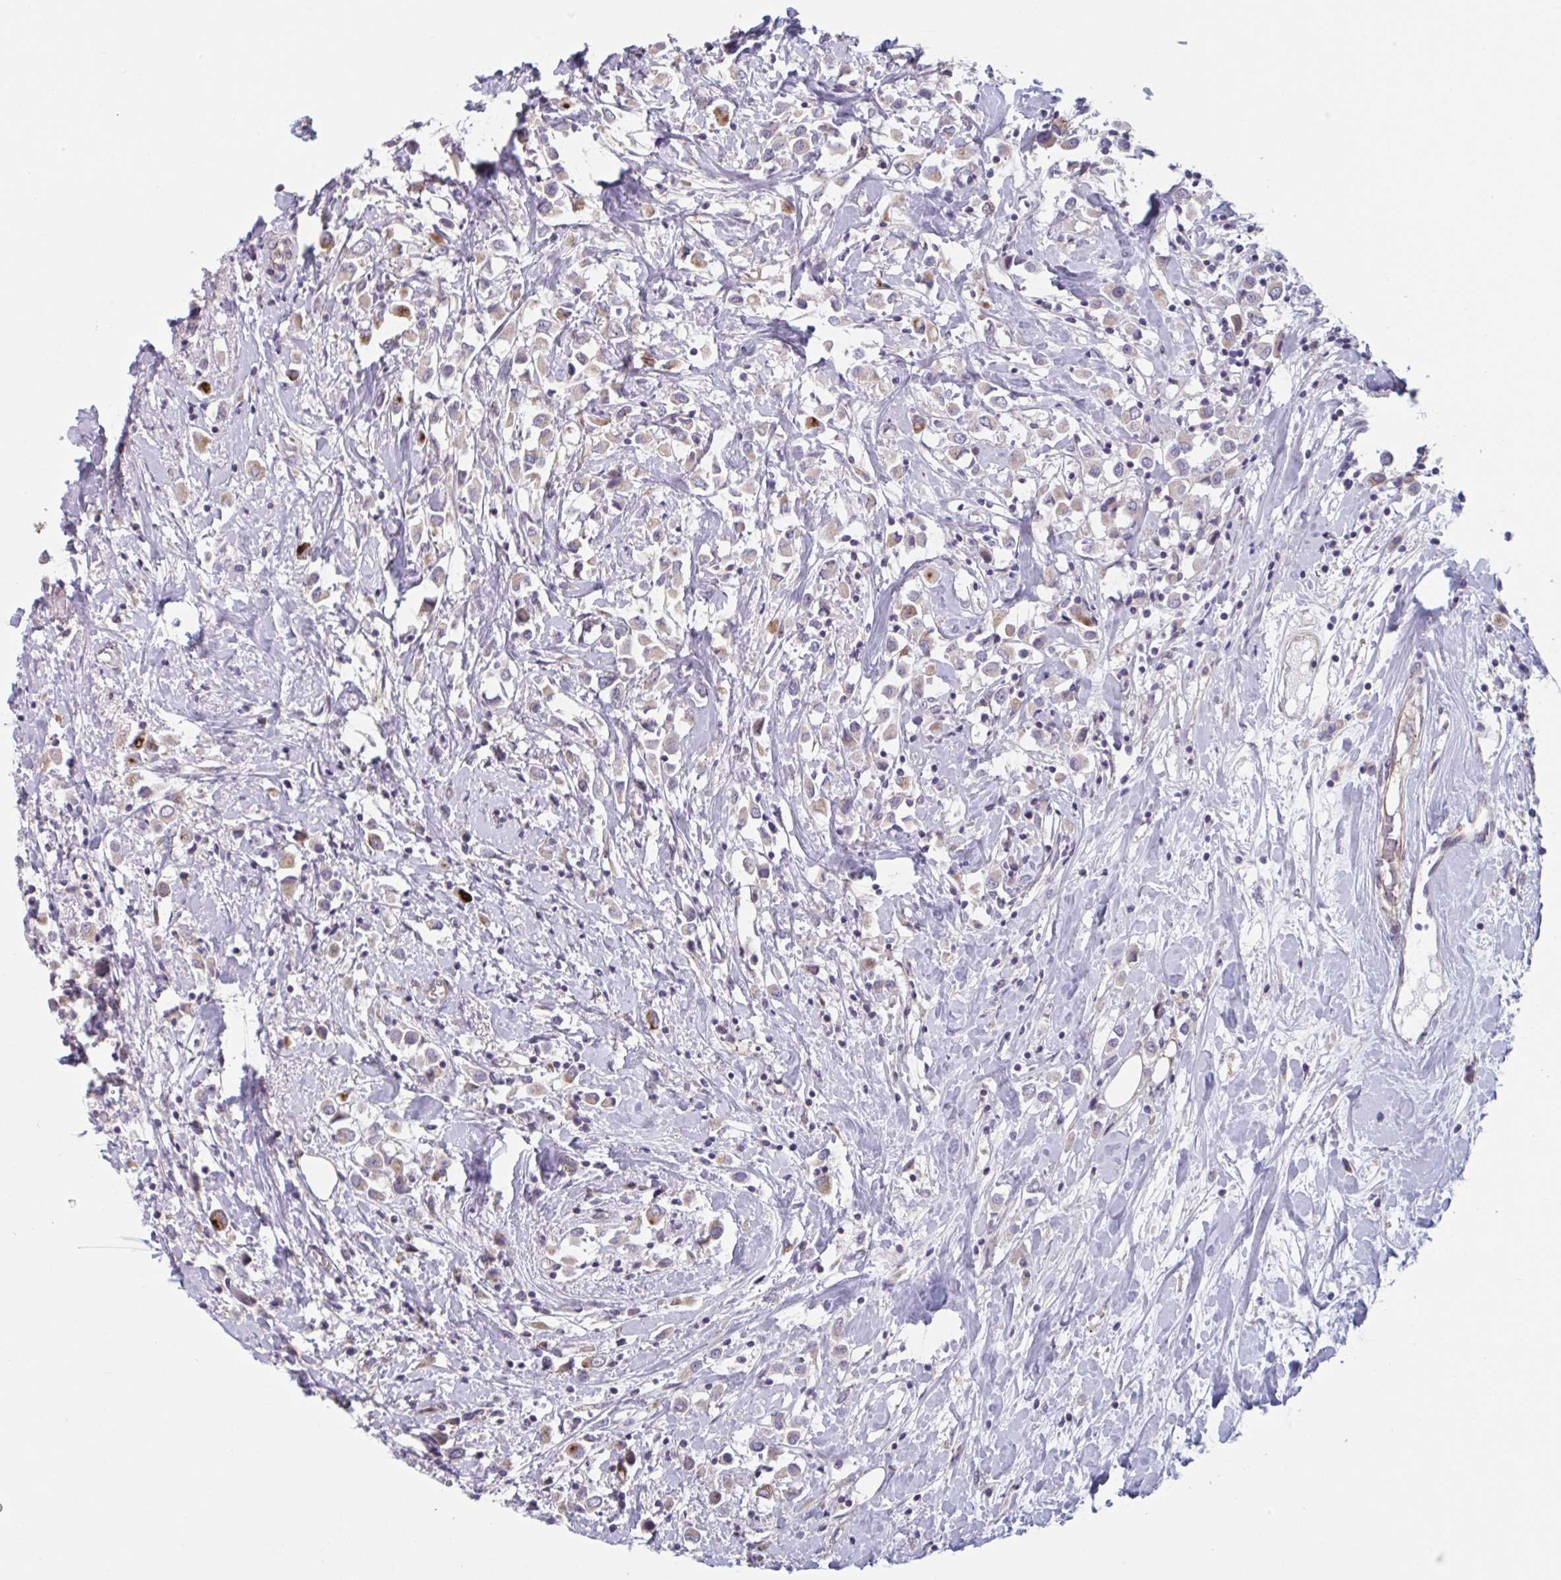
{"staining": {"intensity": "moderate", "quantity": "<25%", "location": "cytoplasmic/membranous"}, "tissue": "breast cancer", "cell_type": "Tumor cells", "image_type": "cancer", "snomed": [{"axis": "morphology", "description": "Duct carcinoma"}, {"axis": "topography", "description": "Breast"}], "caption": "Breast cancer (invasive ductal carcinoma) tissue demonstrates moderate cytoplasmic/membranous positivity in approximately <25% of tumor cells, visualized by immunohistochemistry.", "gene": "TNFSF10", "patient": {"sex": "female", "age": 61}}